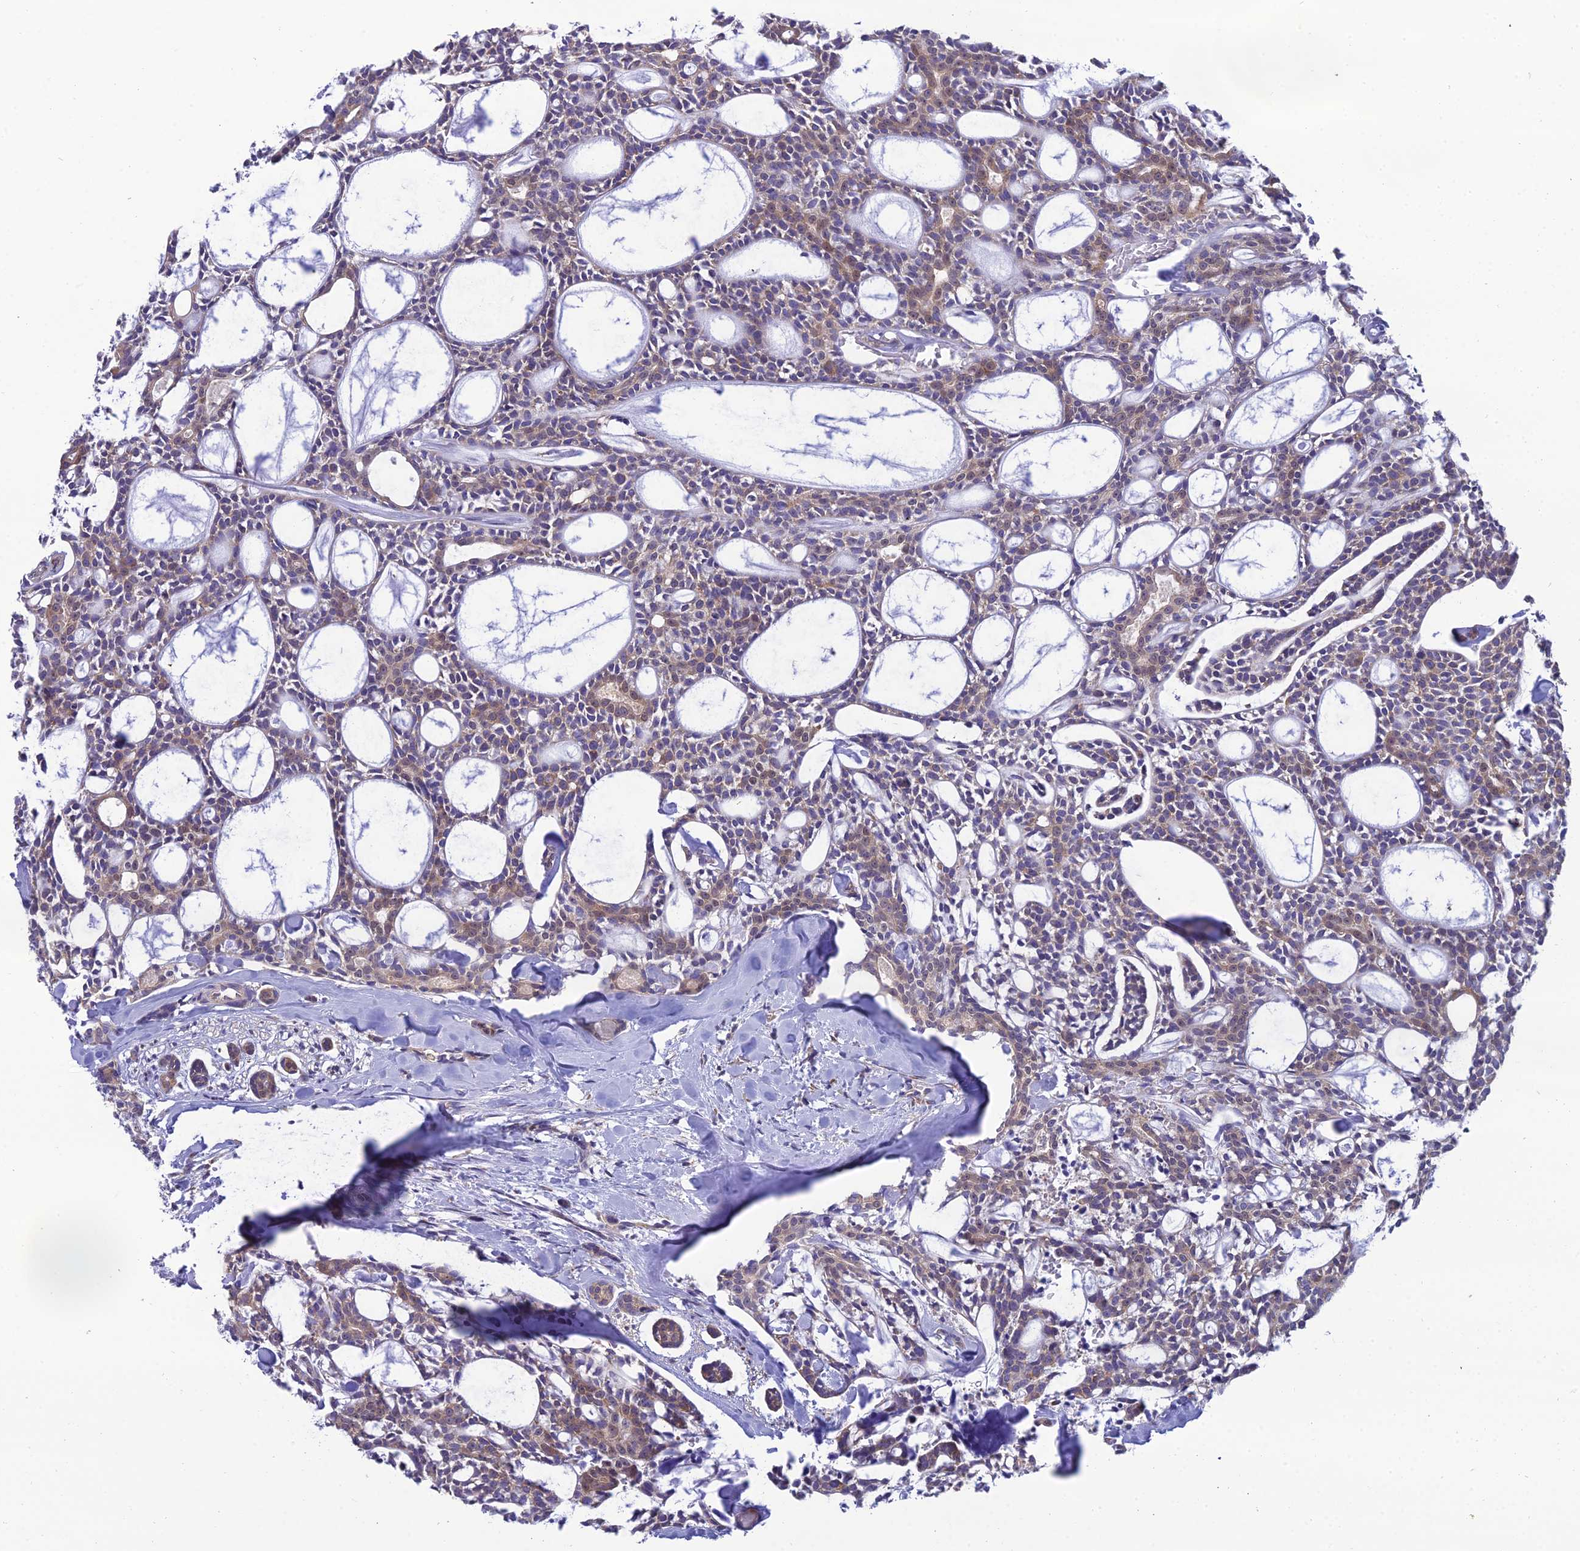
{"staining": {"intensity": "weak", "quantity": ">75%", "location": "cytoplasmic/membranous"}, "tissue": "head and neck cancer", "cell_type": "Tumor cells", "image_type": "cancer", "snomed": [{"axis": "morphology", "description": "Adenocarcinoma, NOS"}, {"axis": "topography", "description": "Salivary gland"}, {"axis": "topography", "description": "Head-Neck"}], "caption": "Head and neck cancer stained with a brown dye displays weak cytoplasmic/membranous positive positivity in about >75% of tumor cells.", "gene": "CLCN7", "patient": {"sex": "male", "age": 55}}